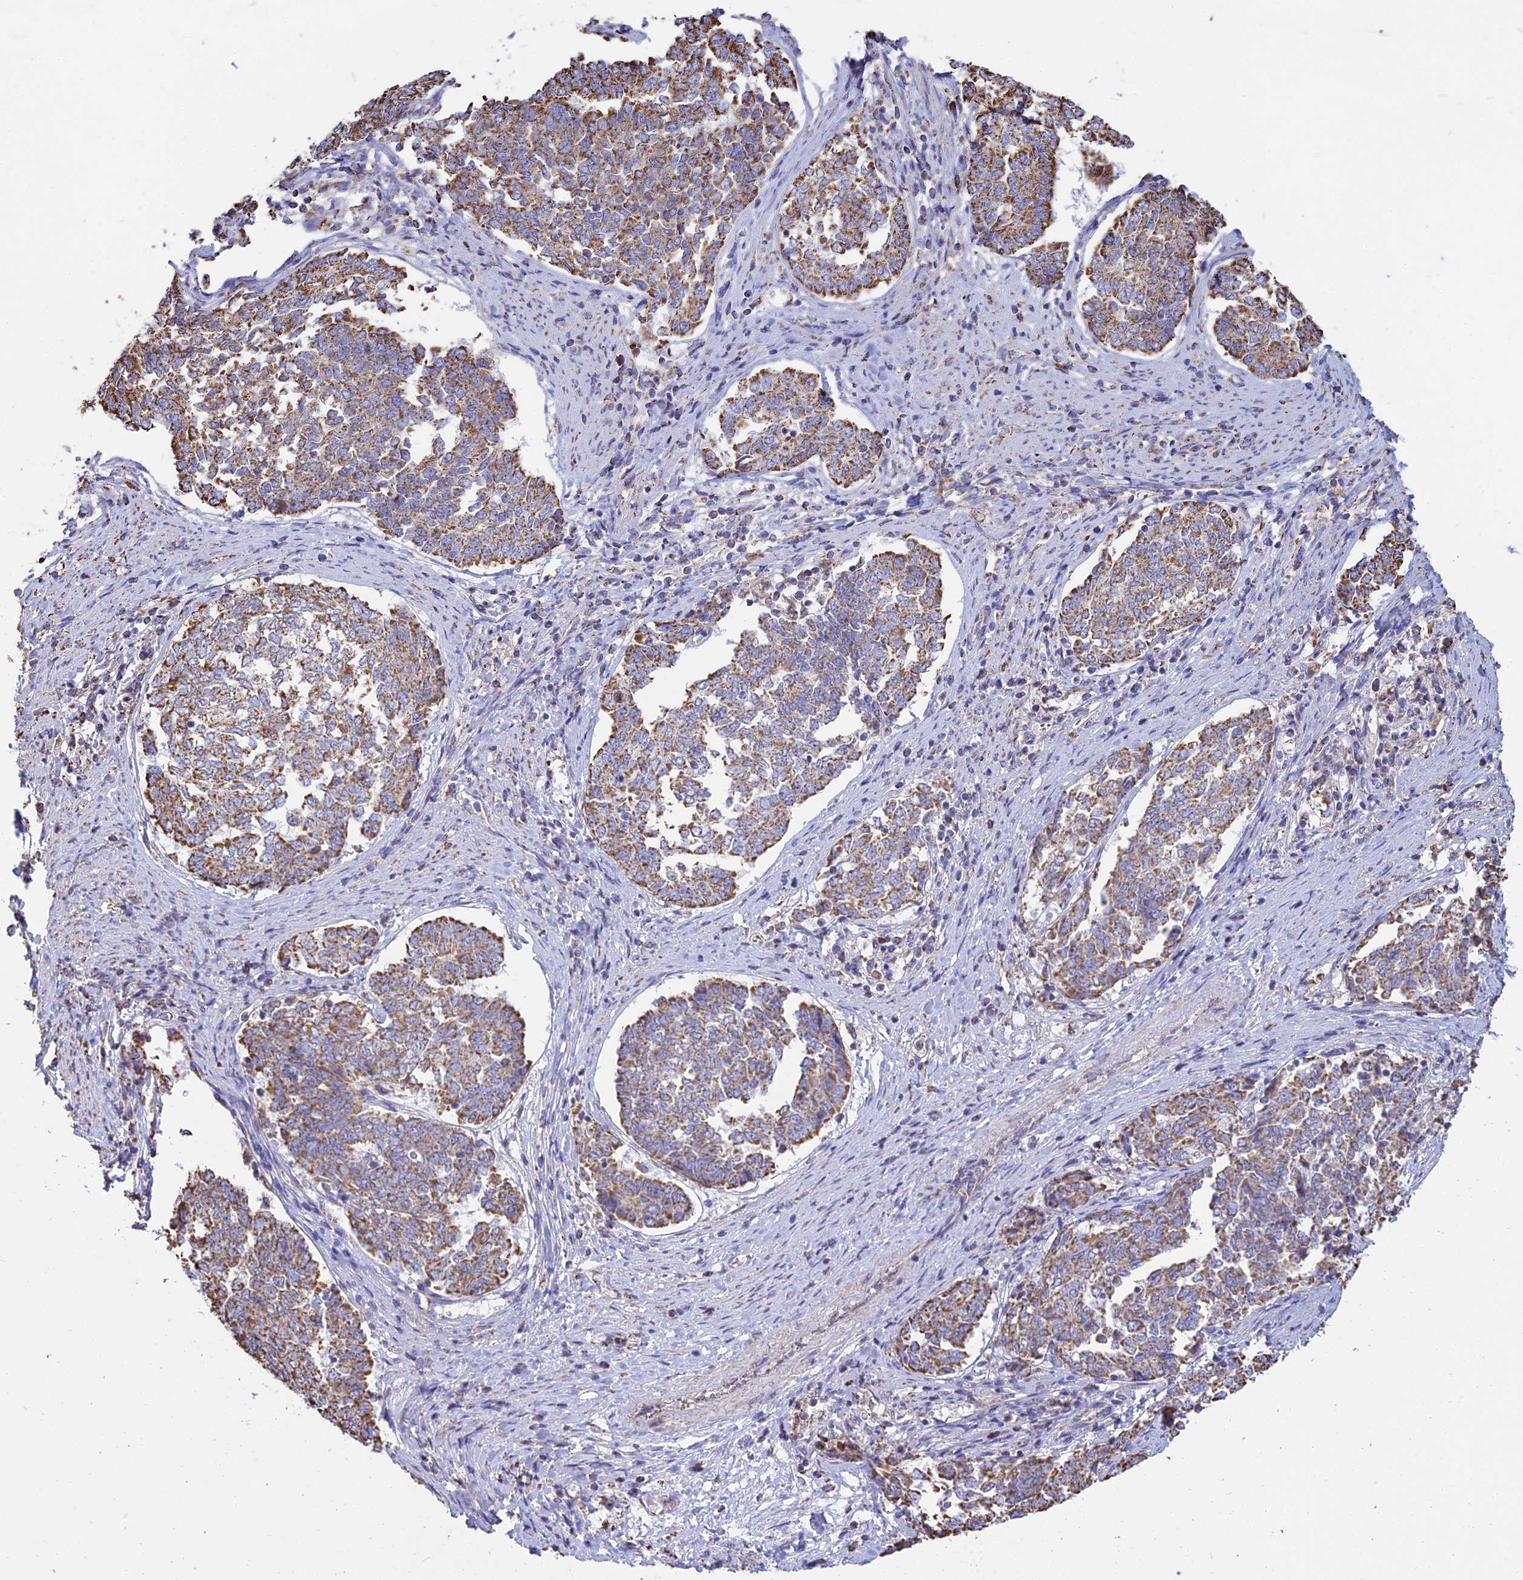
{"staining": {"intensity": "moderate", "quantity": ">75%", "location": "cytoplasmic/membranous"}, "tissue": "endometrial cancer", "cell_type": "Tumor cells", "image_type": "cancer", "snomed": [{"axis": "morphology", "description": "Adenocarcinoma, NOS"}, {"axis": "topography", "description": "Endometrium"}], "caption": "Immunohistochemical staining of human endometrial adenocarcinoma shows moderate cytoplasmic/membranous protein staining in about >75% of tumor cells.", "gene": "OR2W3", "patient": {"sex": "female", "age": 80}}